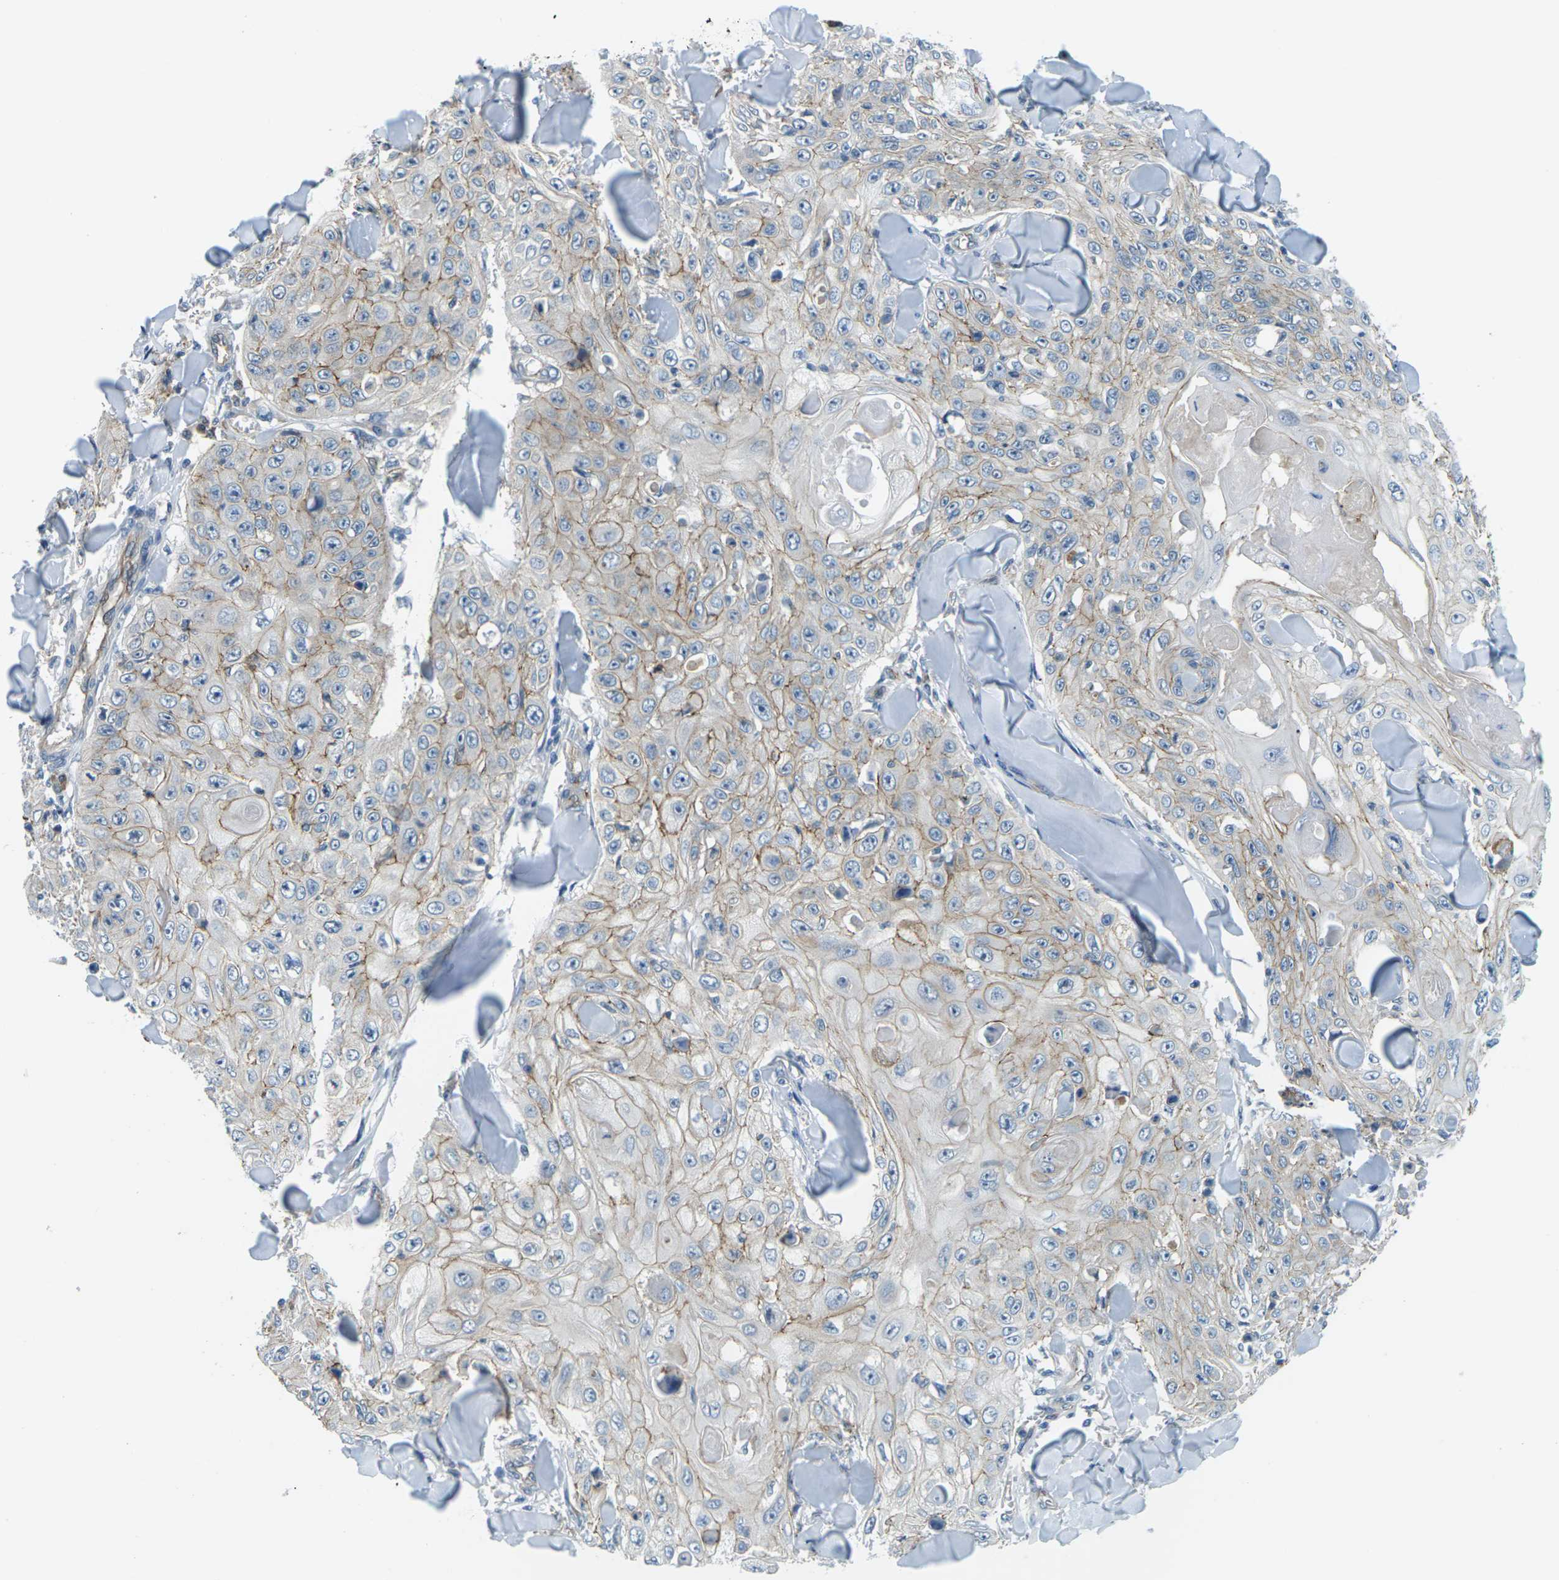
{"staining": {"intensity": "moderate", "quantity": "<25%", "location": "cytoplasmic/membranous"}, "tissue": "skin cancer", "cell_type": "Tumor cells", "image_type": "cancer", "snomed": [{"axis": "morphology", "description": "Squamous cell carcinoma, NOS"}, {"axis": "topography", "description": "Skin"}], "caption": "Immunohistochemical staining of skin cancer exhibits moderate cytoplasmic/membranous protein expression in approximately <25% of tumor cells.", "gene": "SLC13A3", "patient": {"sex": "male", "age": 86}}